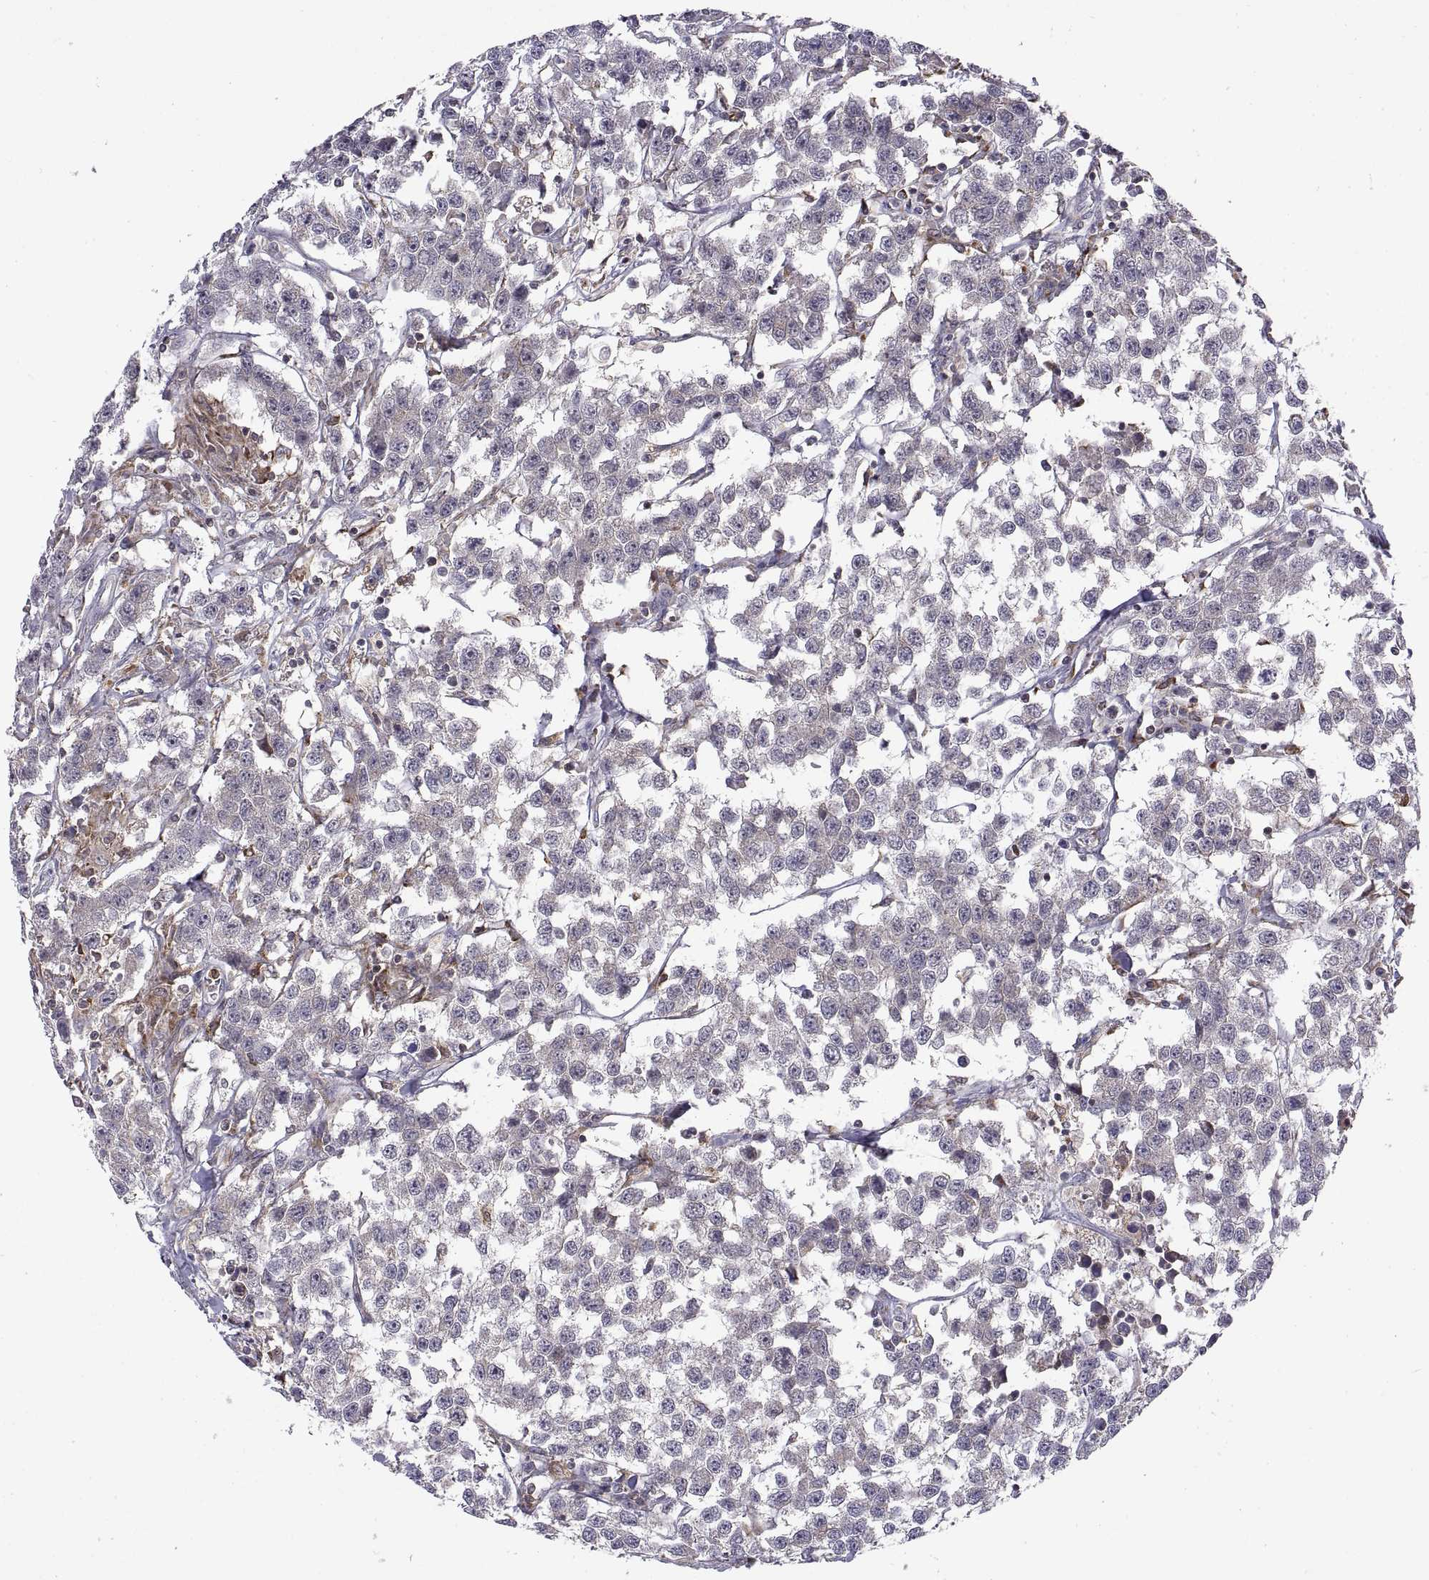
{"staining": {"intensity": "negative", "quantity": "none", "location": "none"}, "tissue": "testis cancer", "cell_type": "Tumor cells", "image_type": "cancer", "snomed": [{"axis": "morphology", "description": "Seminoma, NOS"}, {"axis": "topography", "description": "Testis"}], "caption": "DAB (3,3'-diaminobenzidine) immunohistochemical staining of testis seminoma shows no significant expression in tumor cells.", "gene": "ACAP1", "patient": {"sex": "male", "age": 59}}